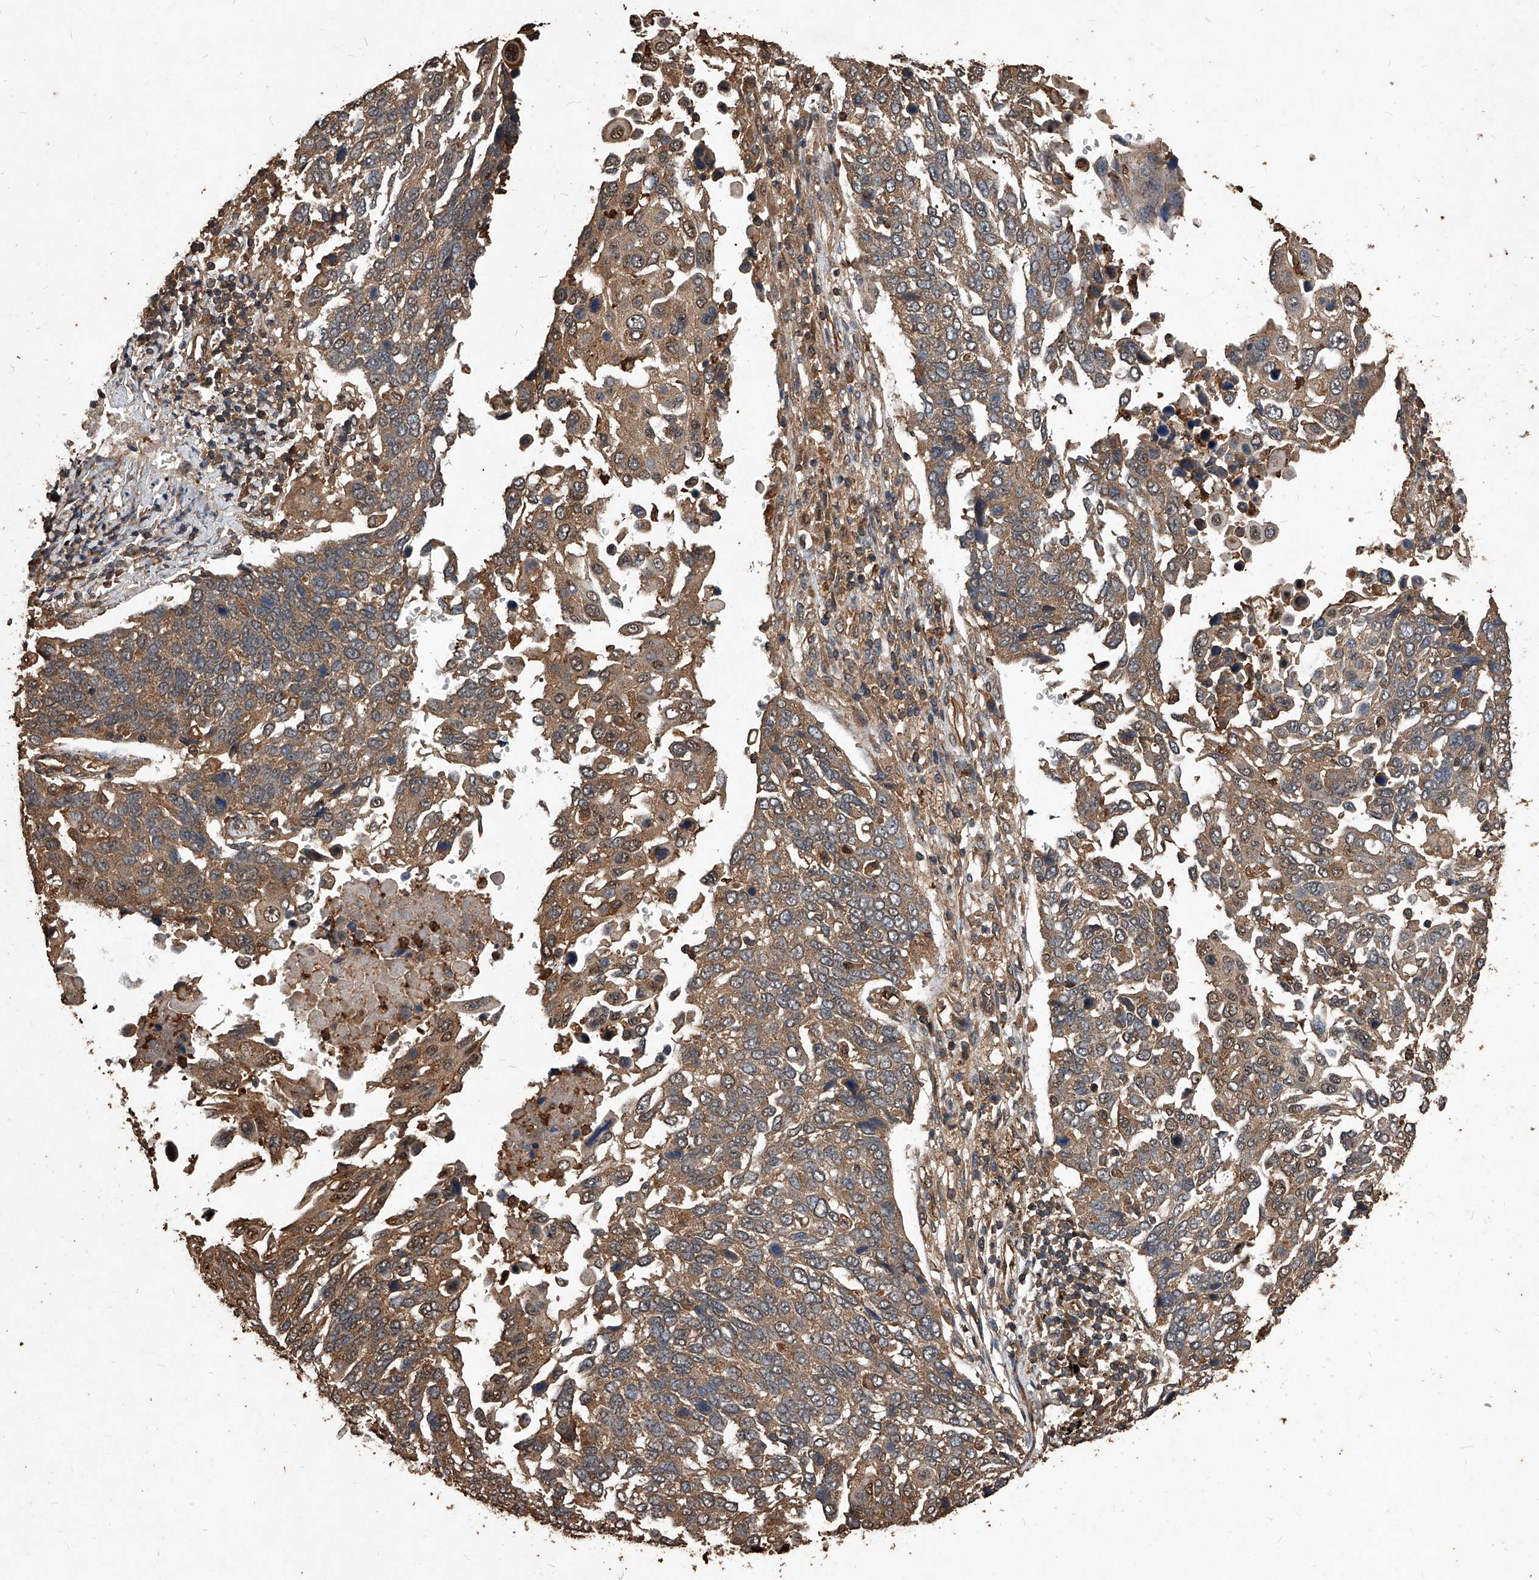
{"staining": {"intensity": "moderate", "quantity": ">75%", "location": "cytoplasmic/membranous"}, "tissue": "lung cancer", "cell_type": "Tumor cells", "image_type": "cancer", "snomed": [{"axis": "morphology", "description": "Squamous cell carcinoma, NOS"}, {"axis": "topography", "description": "Lung"}], "caption": "A micrograph of human lung squamous cell carcinoma stained for a protein demonstrates moderate cytoplasmic/membranous brown staining in tumor cells.", "gene": "UCP2", "patient": {"sex": "male", "age": 66}}